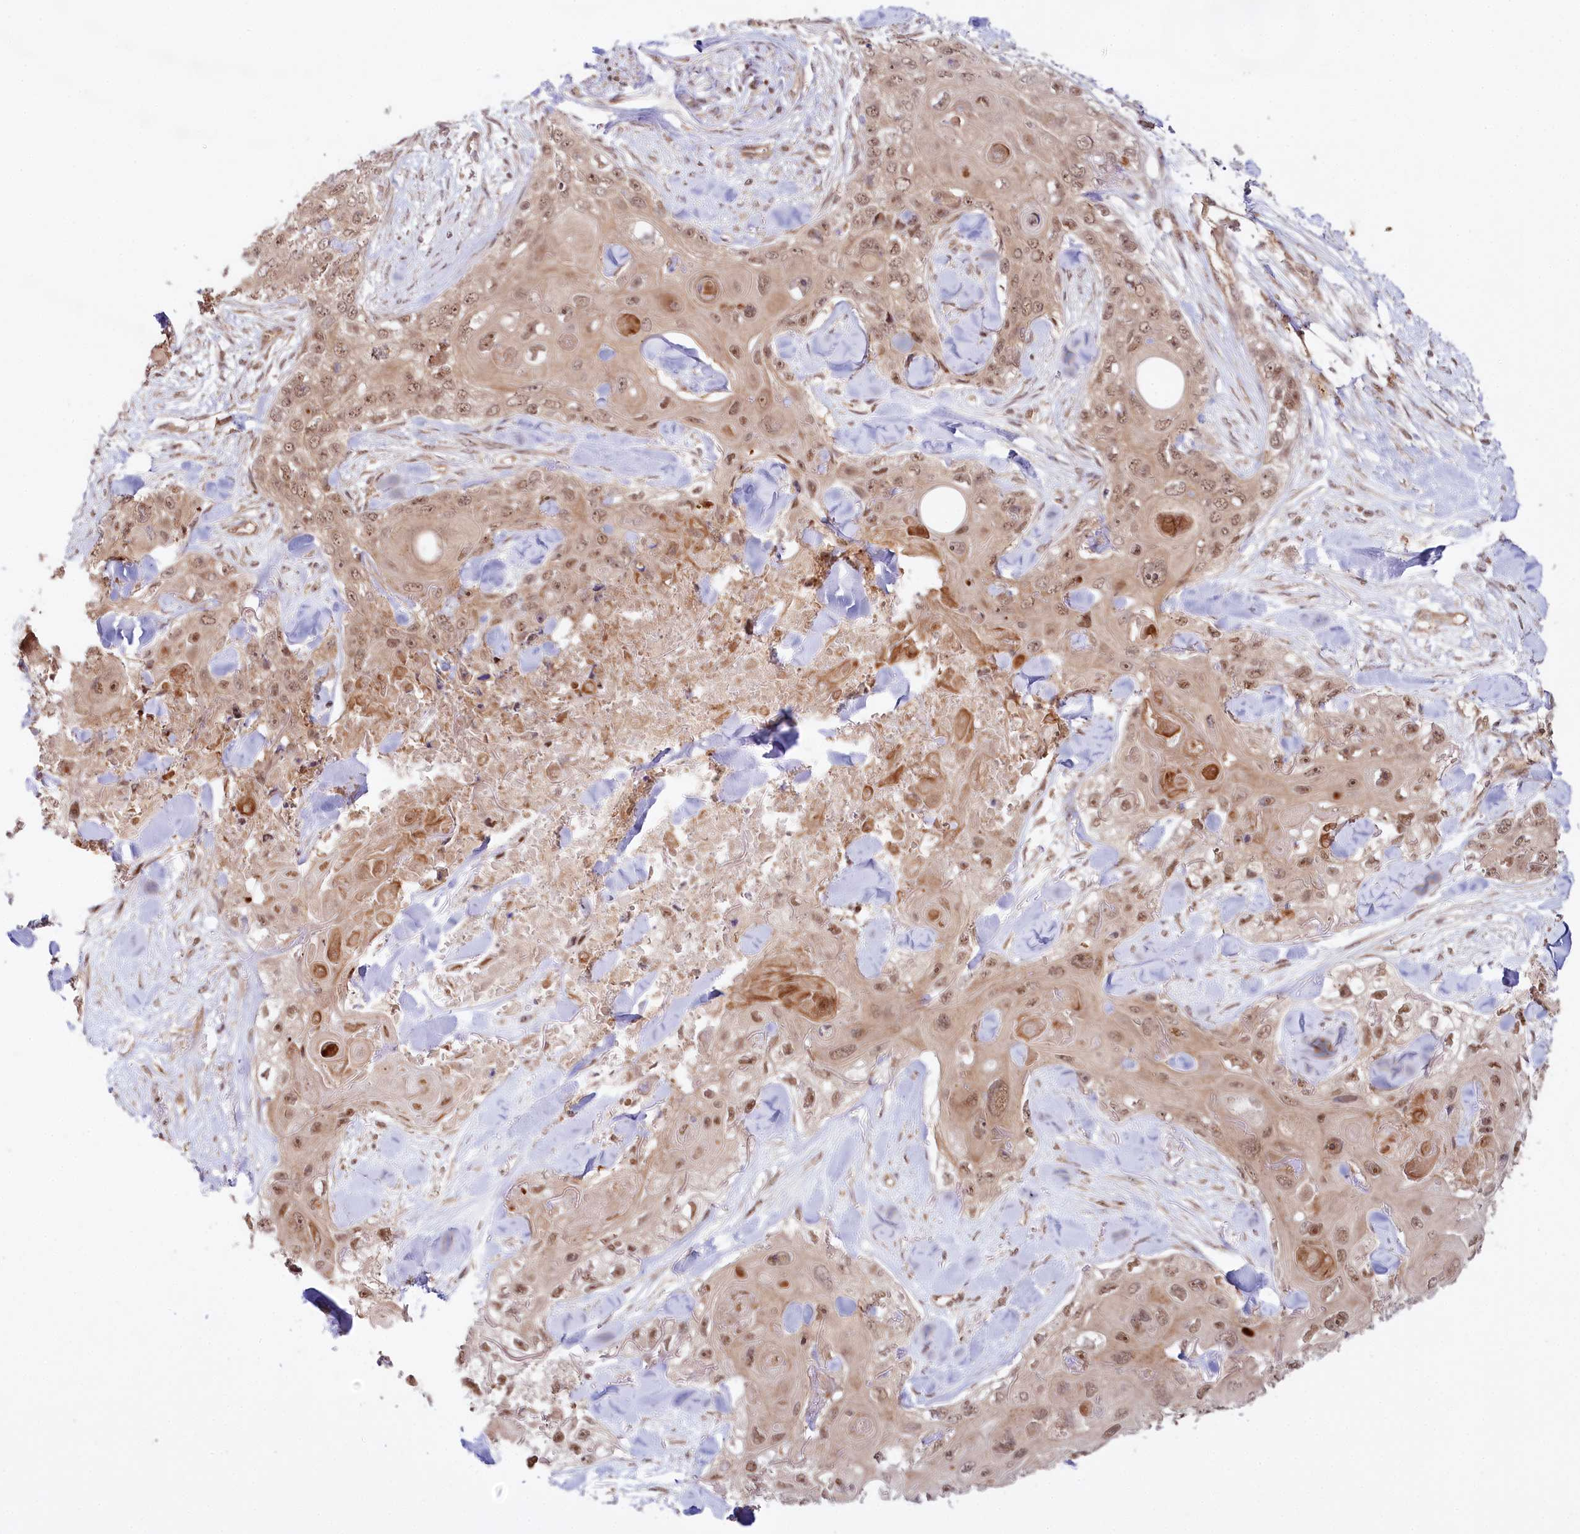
{"staining": {"intensity": "moderate", "quantity": ">75%", "location": "nuclear"}, "tissue": "skin cancer", "cell_type": "Tumor cells", "image_type": "cancer", "snomed": [{"axis": "morphology", "description": "Normal tissue, NOS"}, {"axis": "morphology", "description": "Squamous cell carcinoma, NOS"}, {"axis": "topography", "description": "Skin"}], "caption": "Human skin cancer (squamous cell carcinoma) stained with a protein marker exhibits moderate staining in tumor cells.", "gene": "CCDC65", "patient": {"sex": "male", "age": 72}}